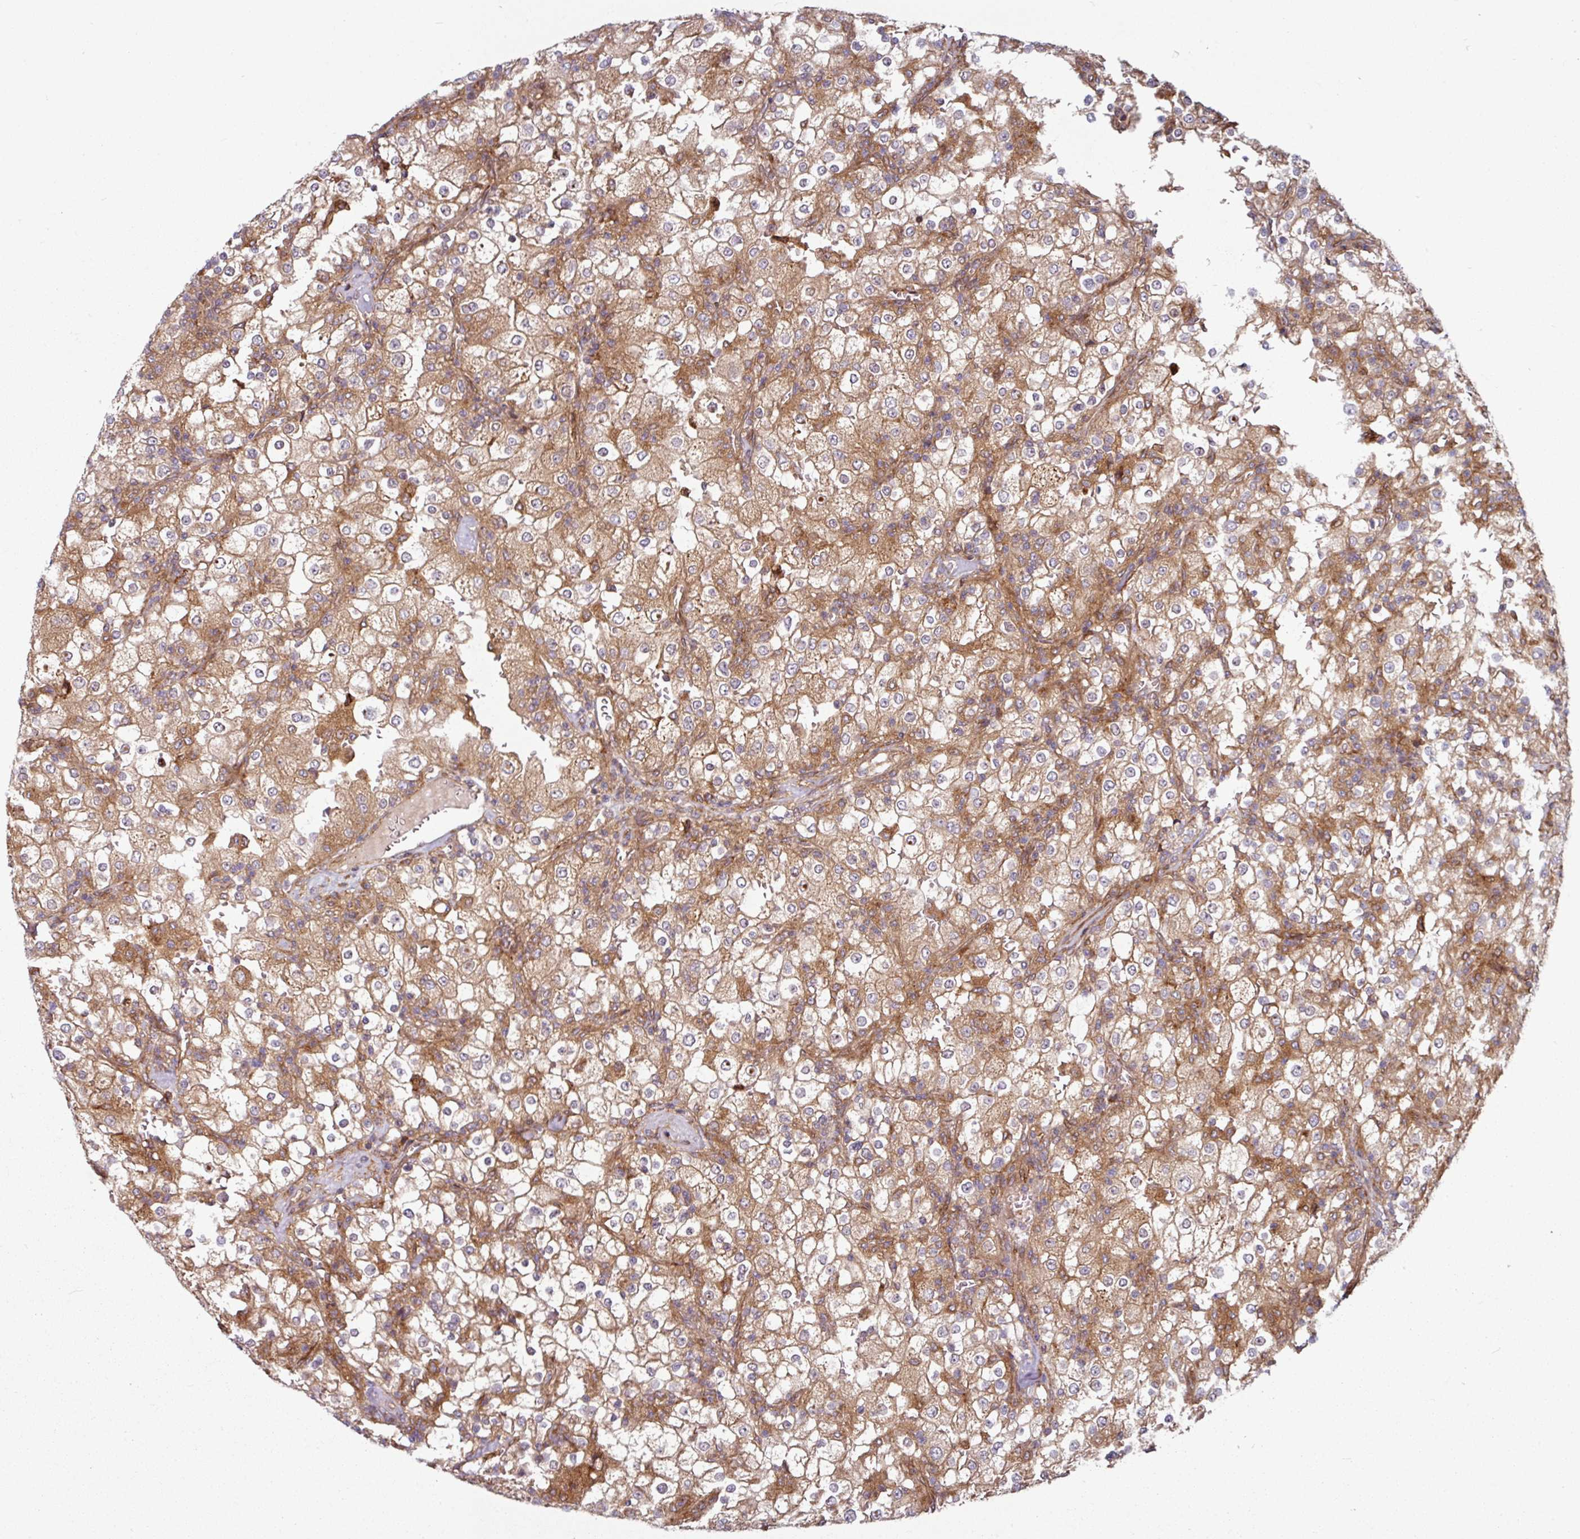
{"staining": {"intensity": "moderate", "quantity": ">75%", "location": "cytoplasmic/membranous"}, "tissue": "renal cancer", "cell_type": "Tumor cells", "image_type": "cancer", "snomed": [{"axis": "morphology", "description": "Adenocarcinoma, NOS"}, {"axis": "topography", "description": "Kidney"}], "caption": "This histopathology image shows IHC staining of human renal adenocarcinoma, with medium moderate cytoplasmic/membranous staining in about >75% of tumor cells.", "gene": "RAB5A", "patient": {"sex": "female", "age": 74}}